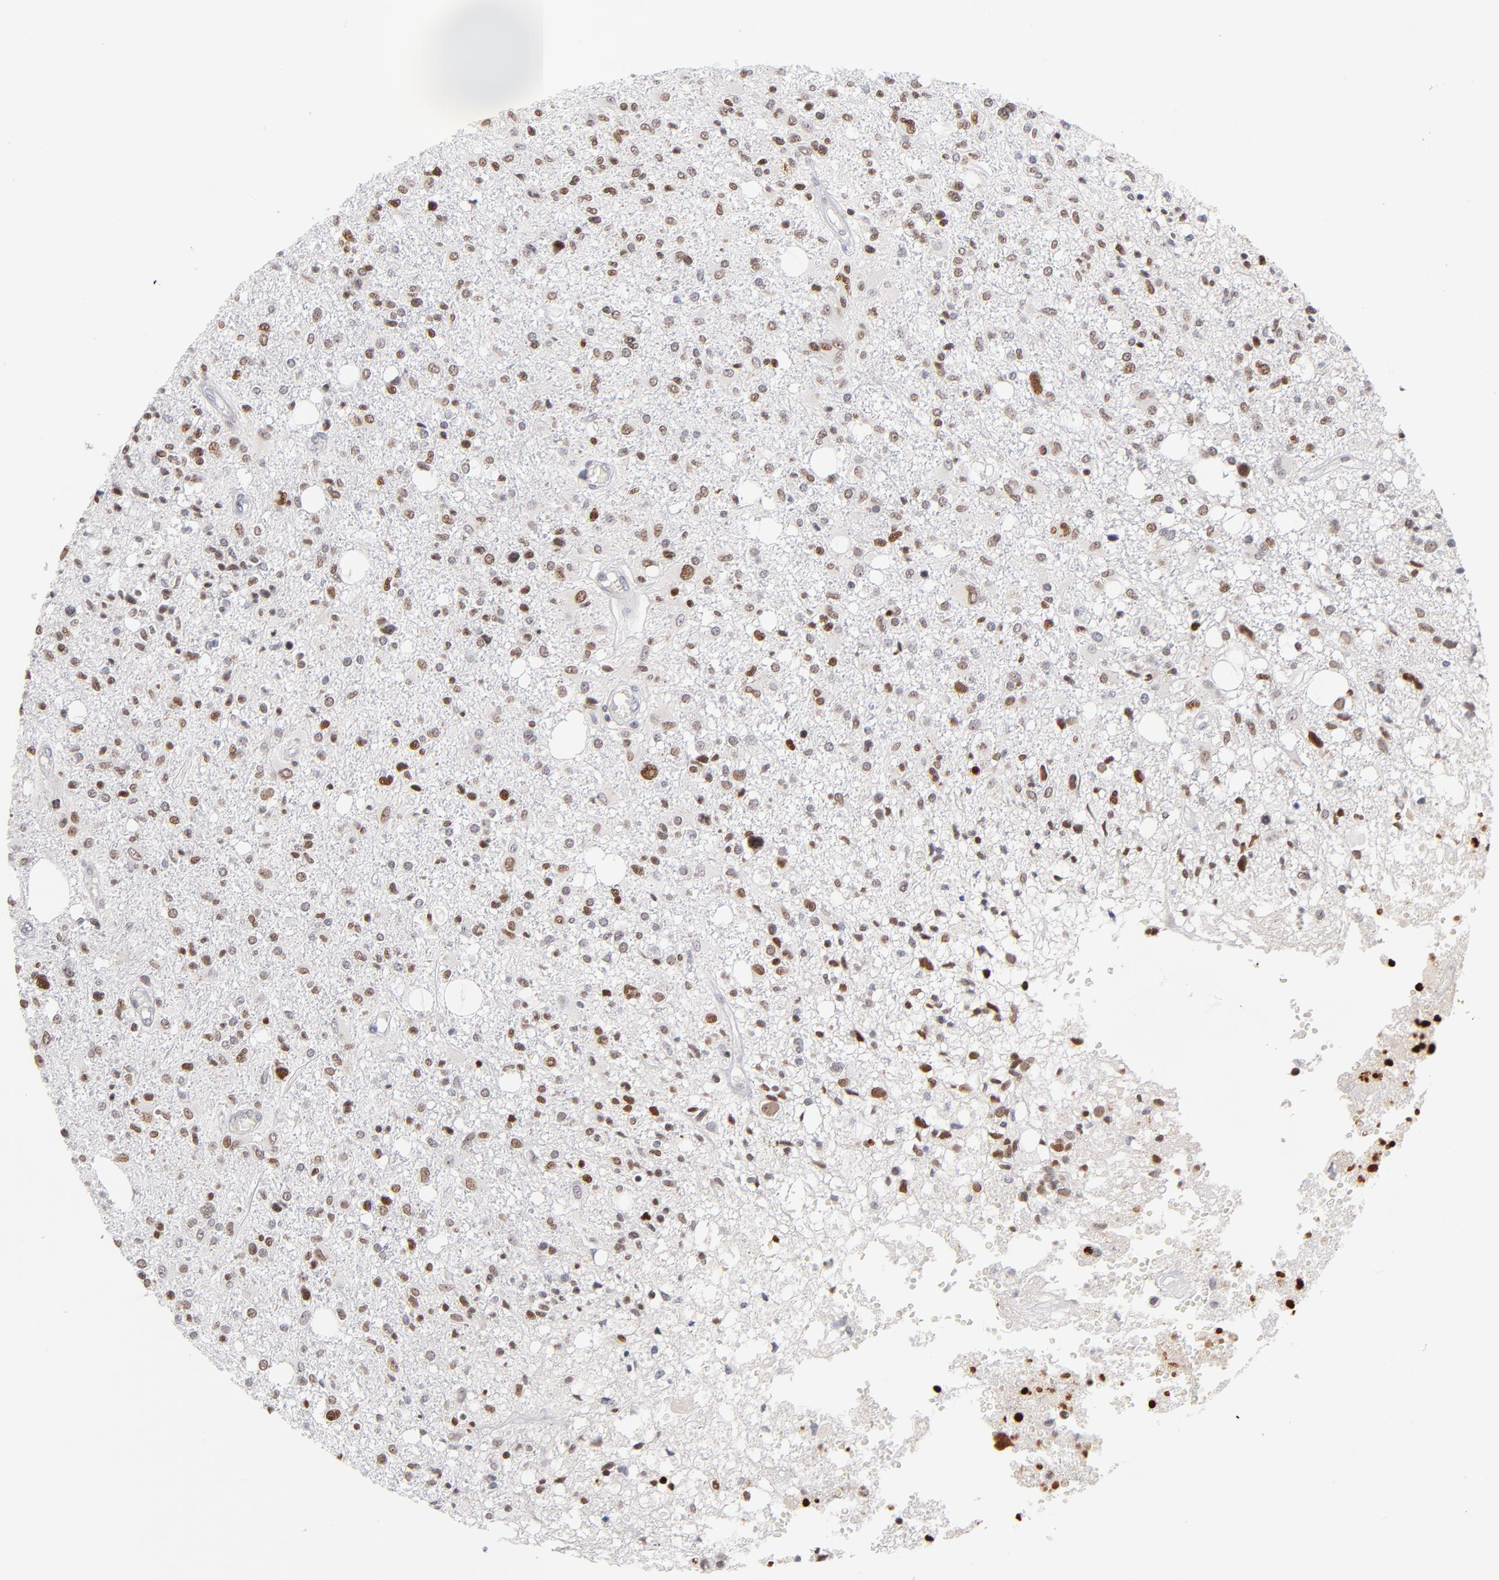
{"staining": {"intensity": "moderate", "quantity": "25%-75%", "location": "nuclear"}, "tissue": "glioma", "cell_type": "Tumor cells", "image_type": "cancer", "snomed": [{"axis": "morphology", "description": "Glioma, malignant, High grade"}, {"axis": "topography", "description": "Cerebral cortex"}], "caption": "This is an image of immunohistochemistry (IHC) staining of malignant high-grade glioma, which shows moderate staining in the nuclear of tumor cells.", "gene": "PARP1", "patient": {"sex": "male", "age": 76}}